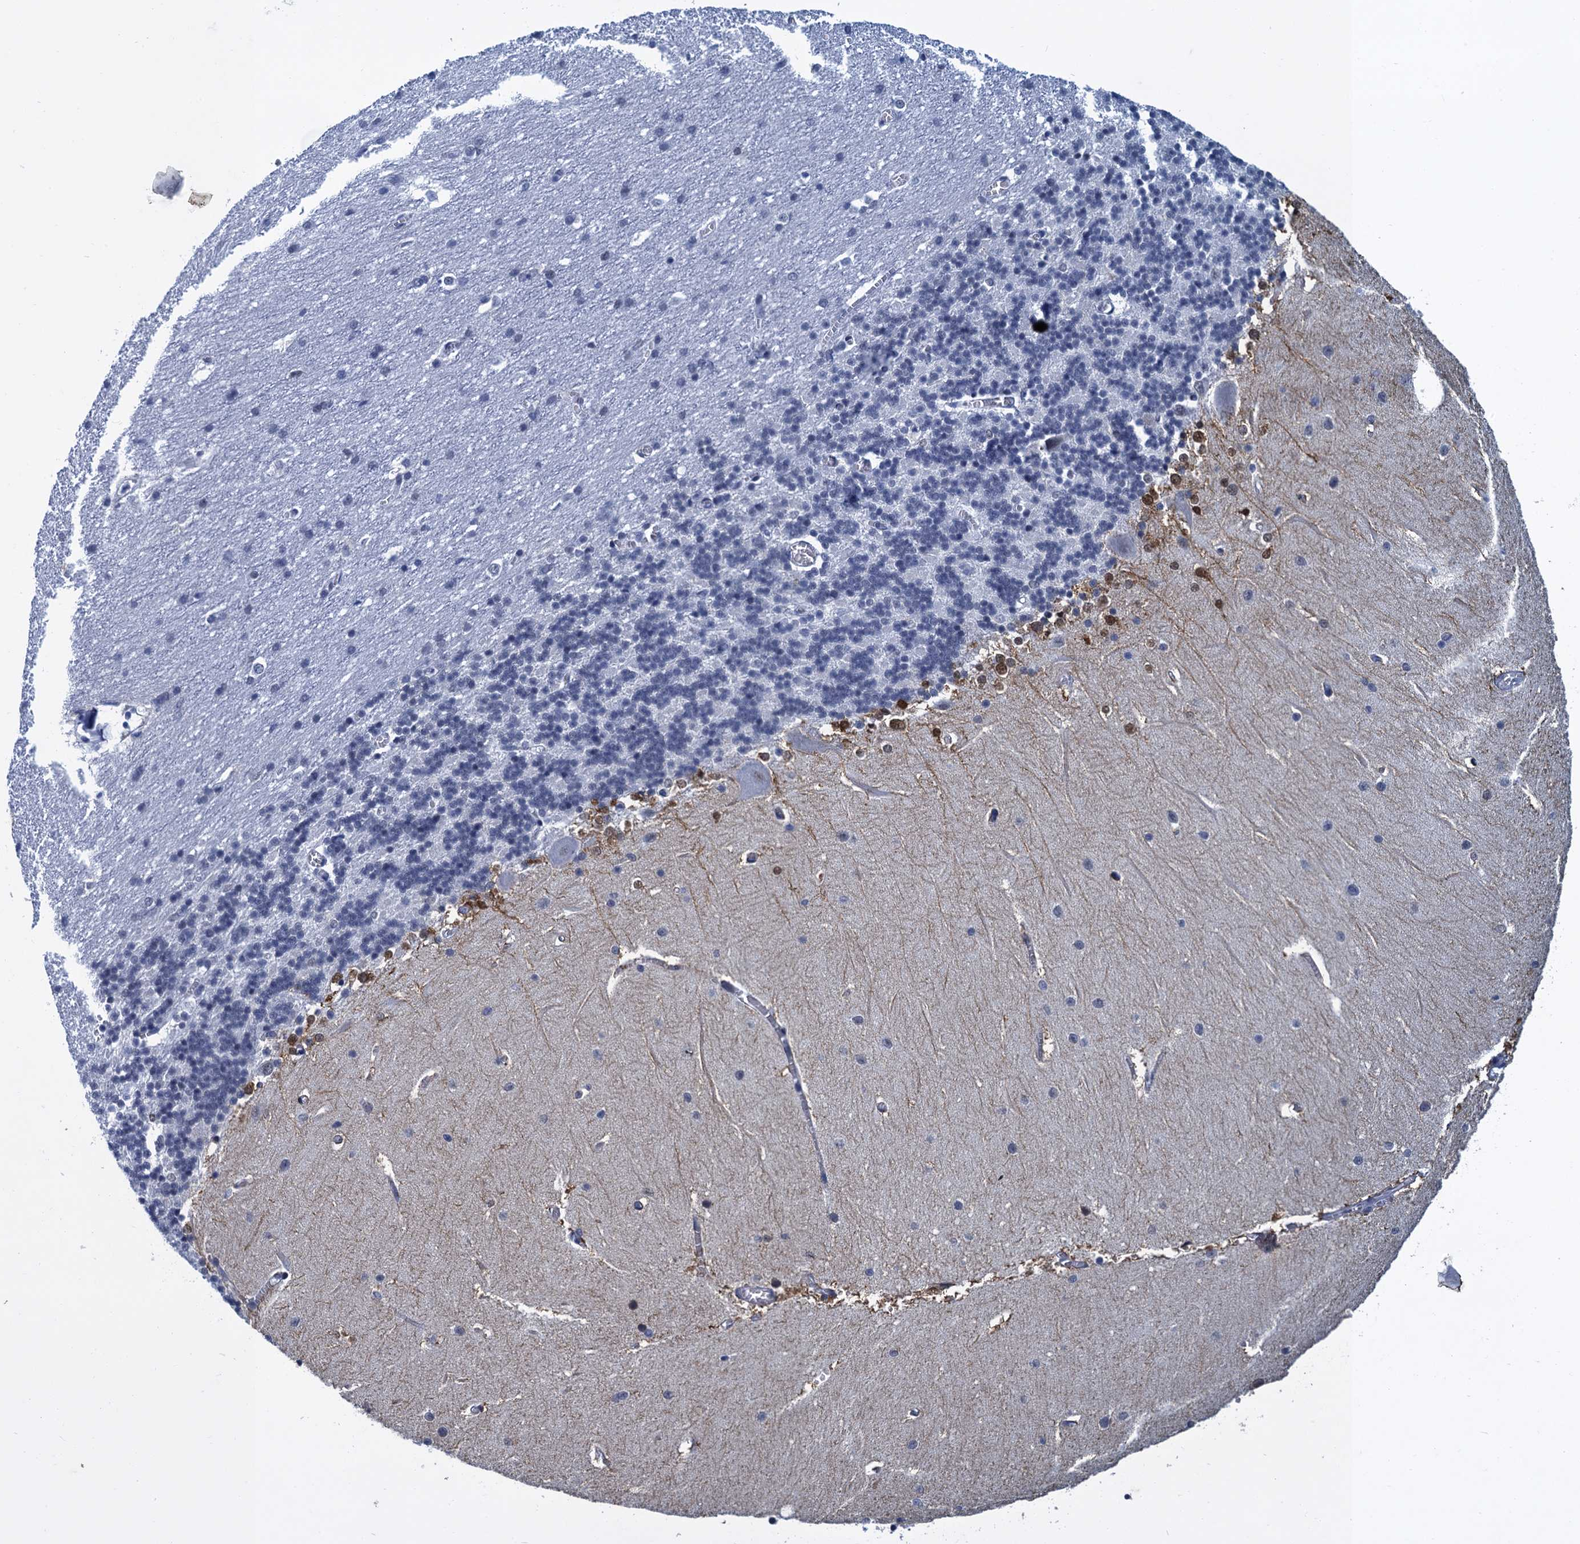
{"staining": {"intensity": "negative", "quantity": "none", "location": "none"}, "tissue": "cerebellum", "cell_type": "Cells in granular layer", "image_type": "normal", "snomed": [{"axis": "morphology", "description": "Normal tissue, NOS"}, {"axis": "topography", "description": "Cerebellum"}], "caption": "IHC of normal human cerebellum reveals no positivity in cells in granular layer.", "gene": "GINS3", "patient": {"sex": "male", "age": 37}}